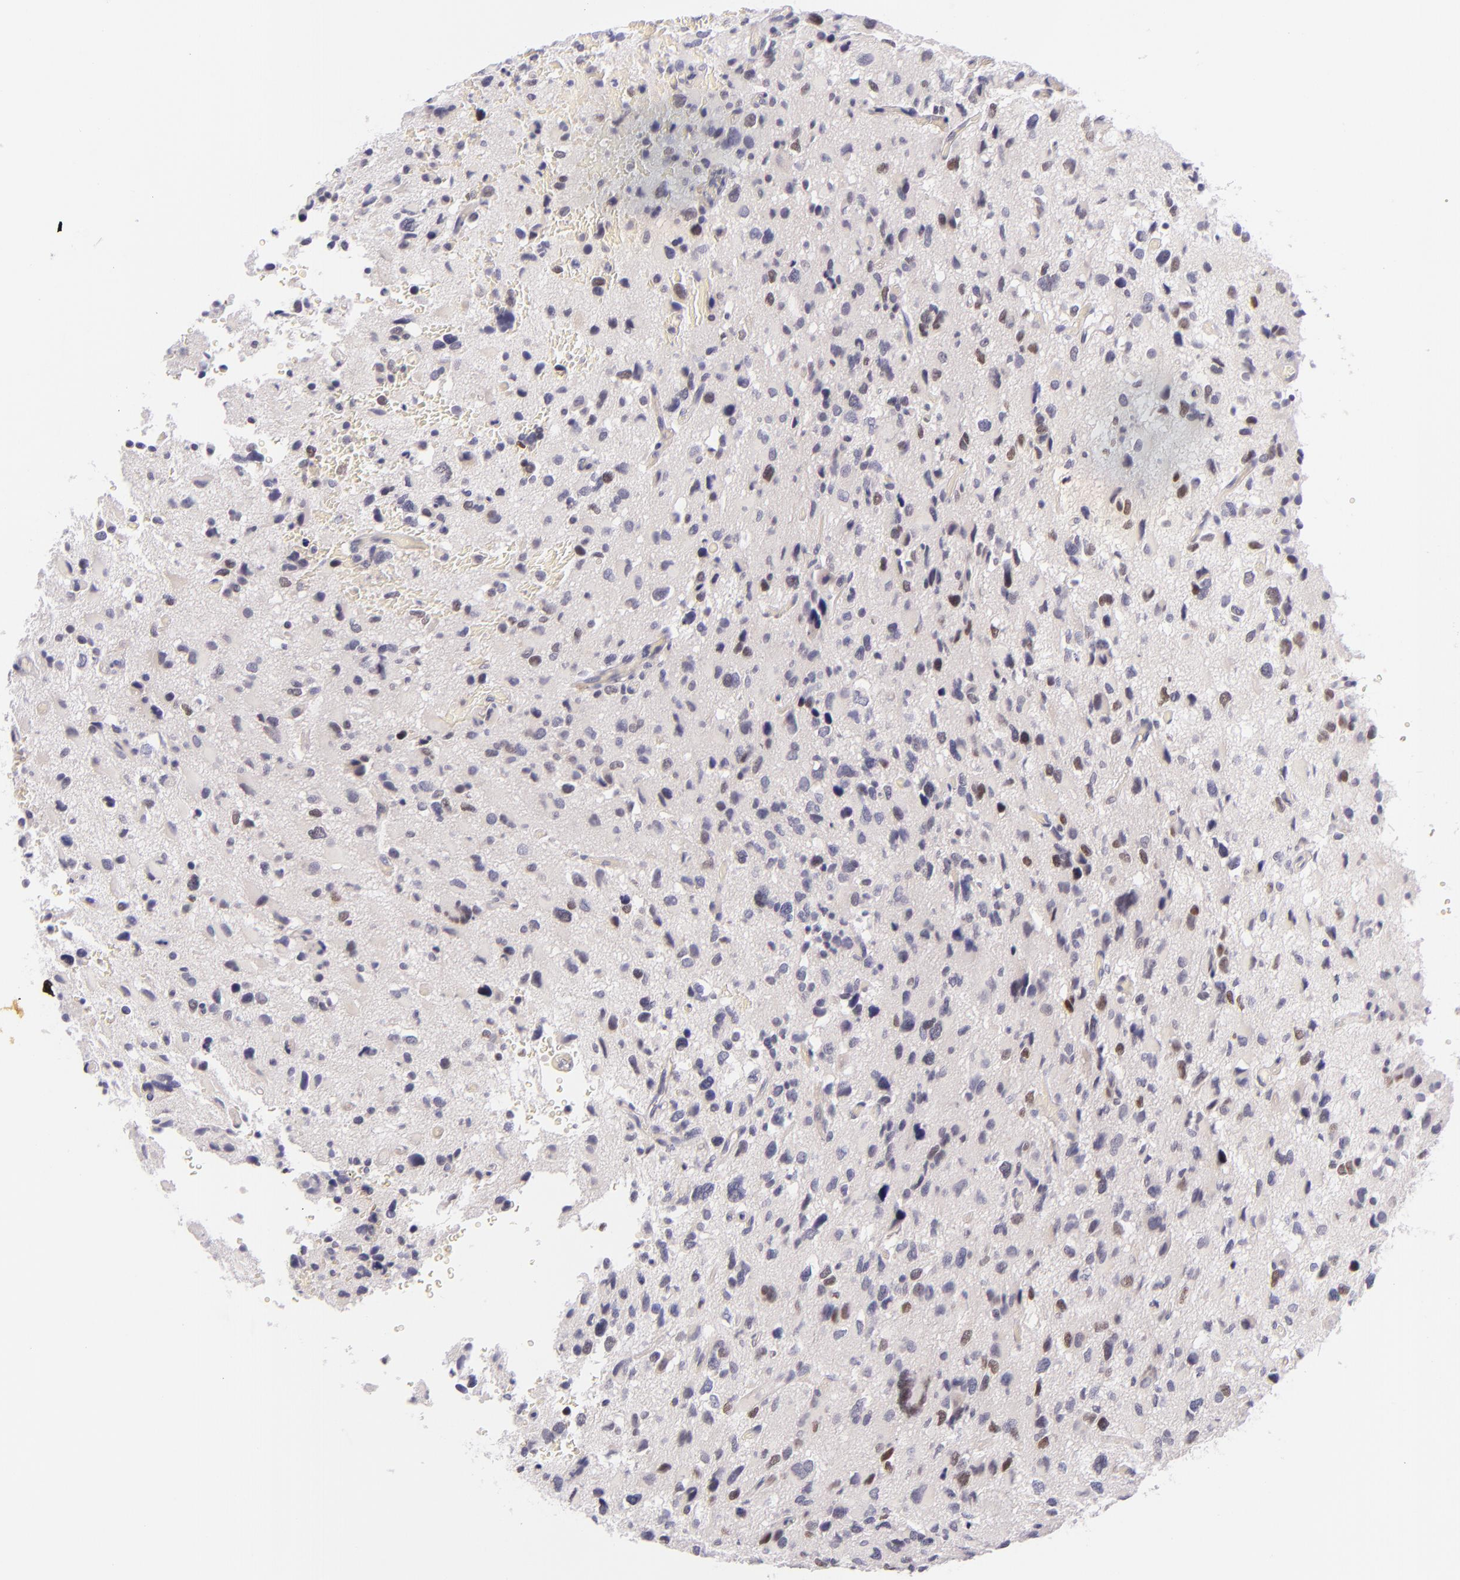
{"staining": {"intensity": "negative", "quantity": "none", "location": "none"}, "tissue": "glioma", "cell_type": "Tumor cells", "image_type": "cancer", "snomed": [{"axis": "morphology", "description": "Glioma, malignant, High grade"}, {"axis": "topography", "description": "Brain"}], "caption": "A high-resolution photomicrograph shows IHC staining of glioma, which reveals no significant expression in tumor cells. (DAB immunohistochemistry with hematoxylin counter stain).", "gene": "BCL3", "patient": {"sex": "male", "age": 69}}